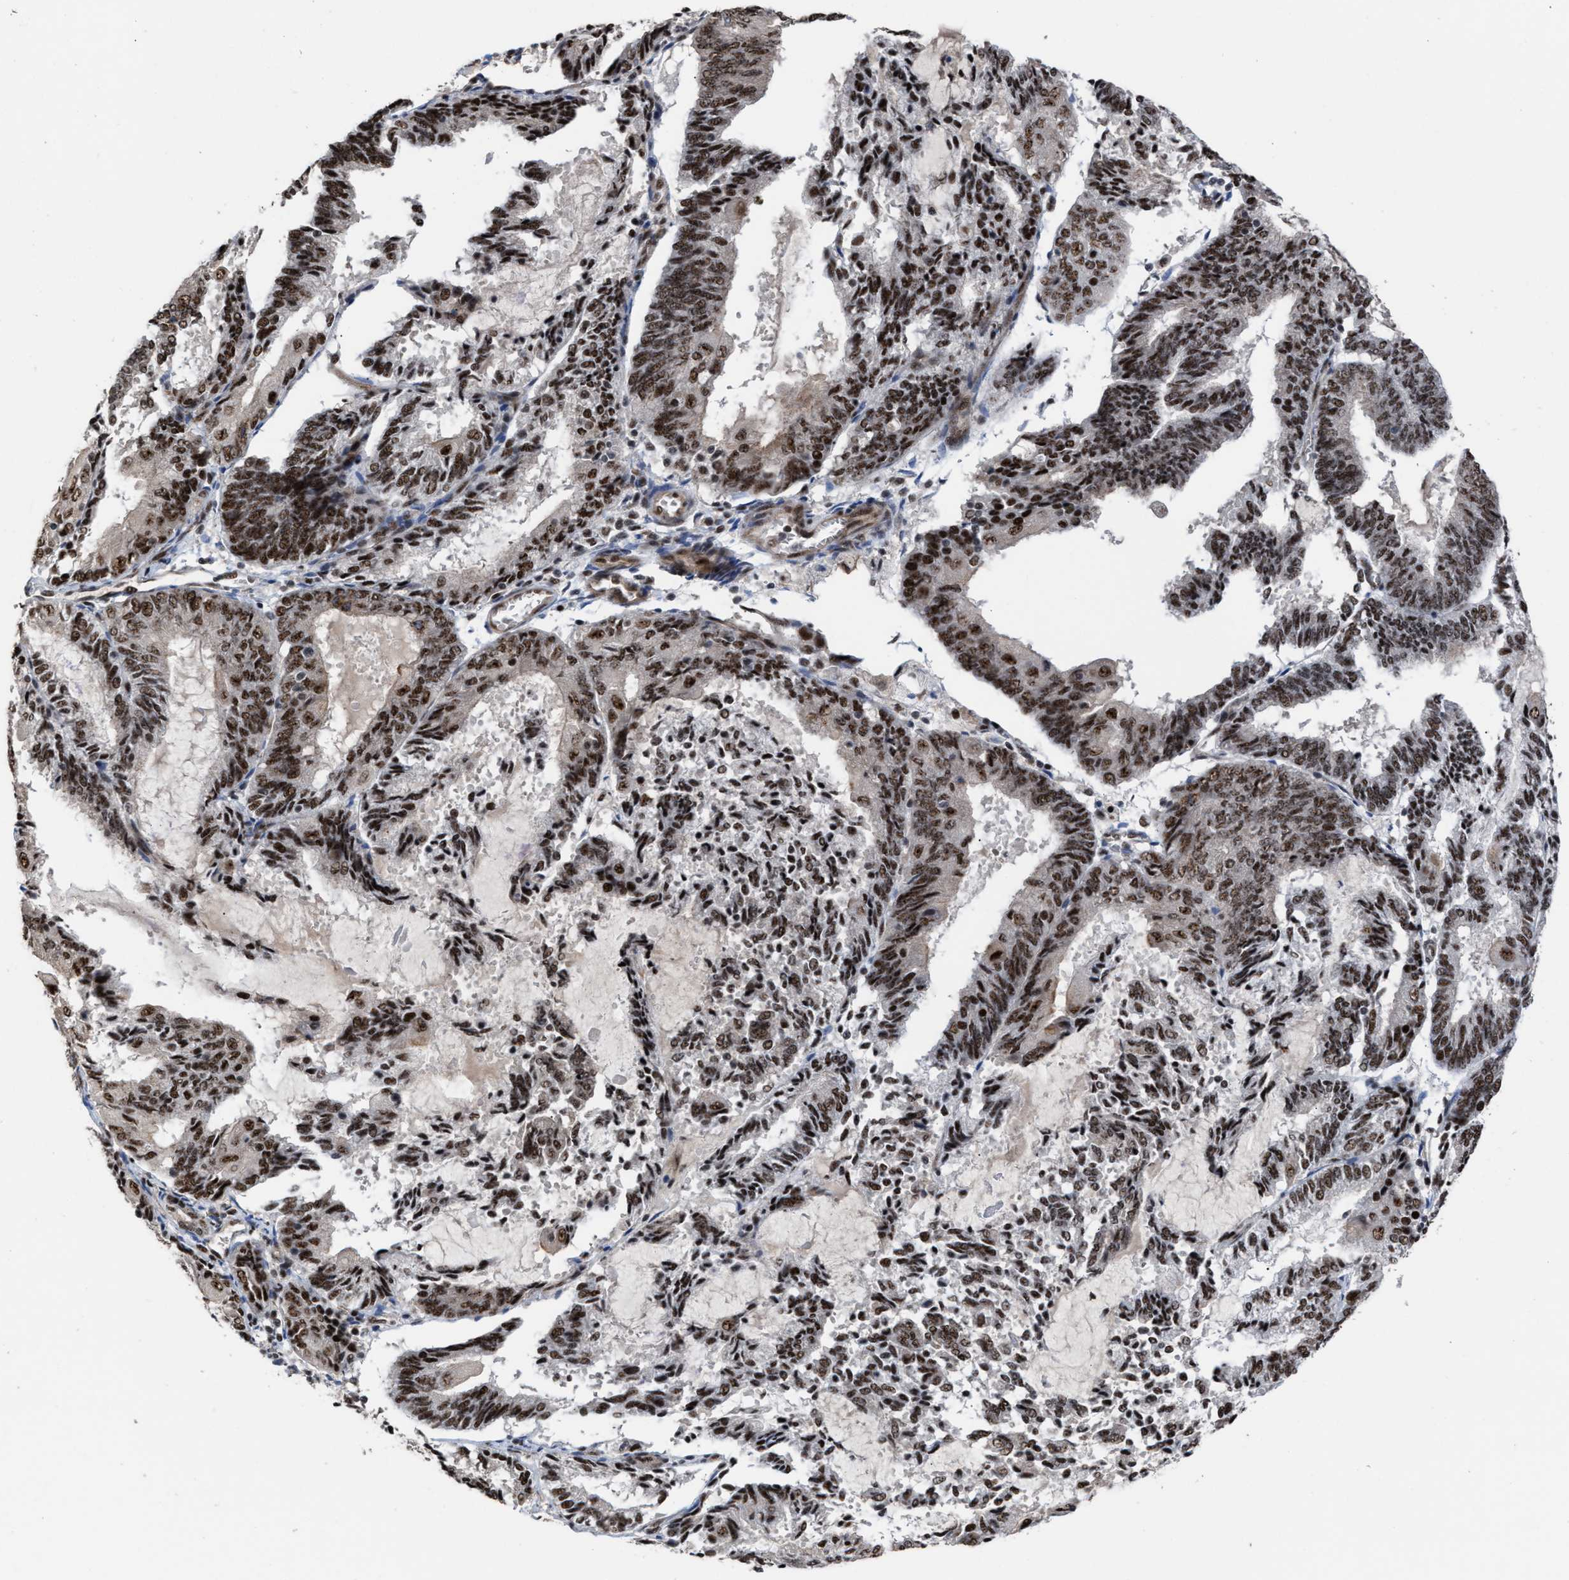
{"staining": {"intensity": "strong", "quantity": ">75%", "location": "nuclear"}, "tissue": "endometrial cancer", "cell_type": "Tumor cells", "image_type": "cancer", "snomed": [{"axis": "morphology", "description": "Adenocarcinoma, NOS"}, {"axis": "topography", "description": "Endometrium"}], "caption": "IHC (DAB (3,3'-diaminobenzidine)) staining of endometrial cancer (adenocarcinoma) shows strong nuclear protein staining in approximately >75% of tumor cells. The staining is performed using DAB brown chromogen to label protein expression. The nuclei are counter-stained blue using hematoxylin.", "gene": "EIF4A3", "patient": {"sex": "female", "age": 81}}